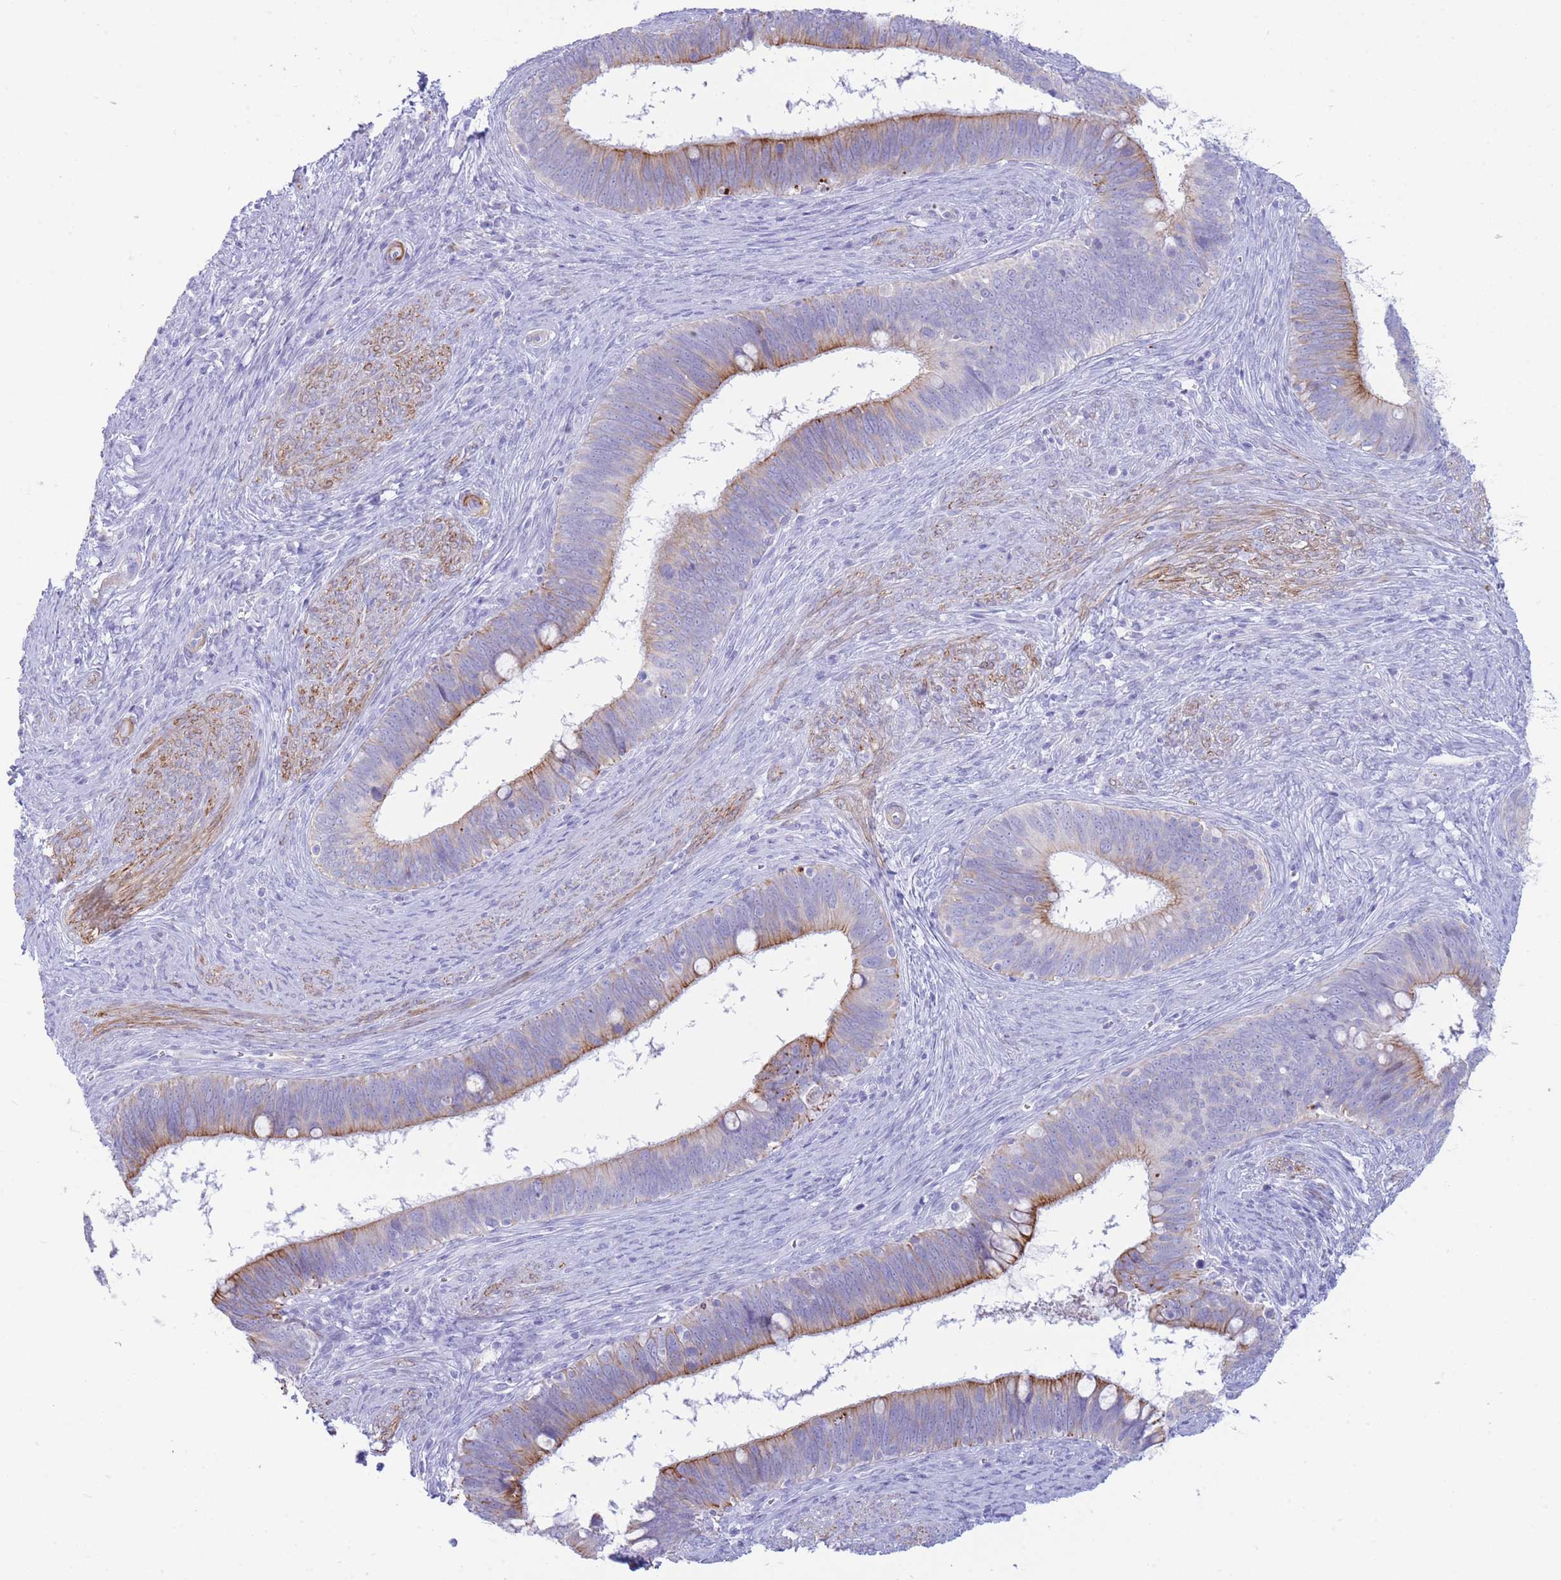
{"staining": {"intensity": "strong", "quantity": "25%-75%", "location": "cytoplasmic/membranous"}, "tissue": "cervical cancer", "cell_type": "Tumor cells", "image_type": "cancer", "snomed": [{"axis": "morphology", "description": "Adenocarcinoma, NOS"}, {"axis": "topography", "description": "Cervix"}], "caption": "A brown stain highlights strong cytoplasmic/membranous staining of a protein in cervical cancer (adenocarcinoma) tumor cells.", "gene": "VWA8", "patient": {"sex": "female", "age": 42}}